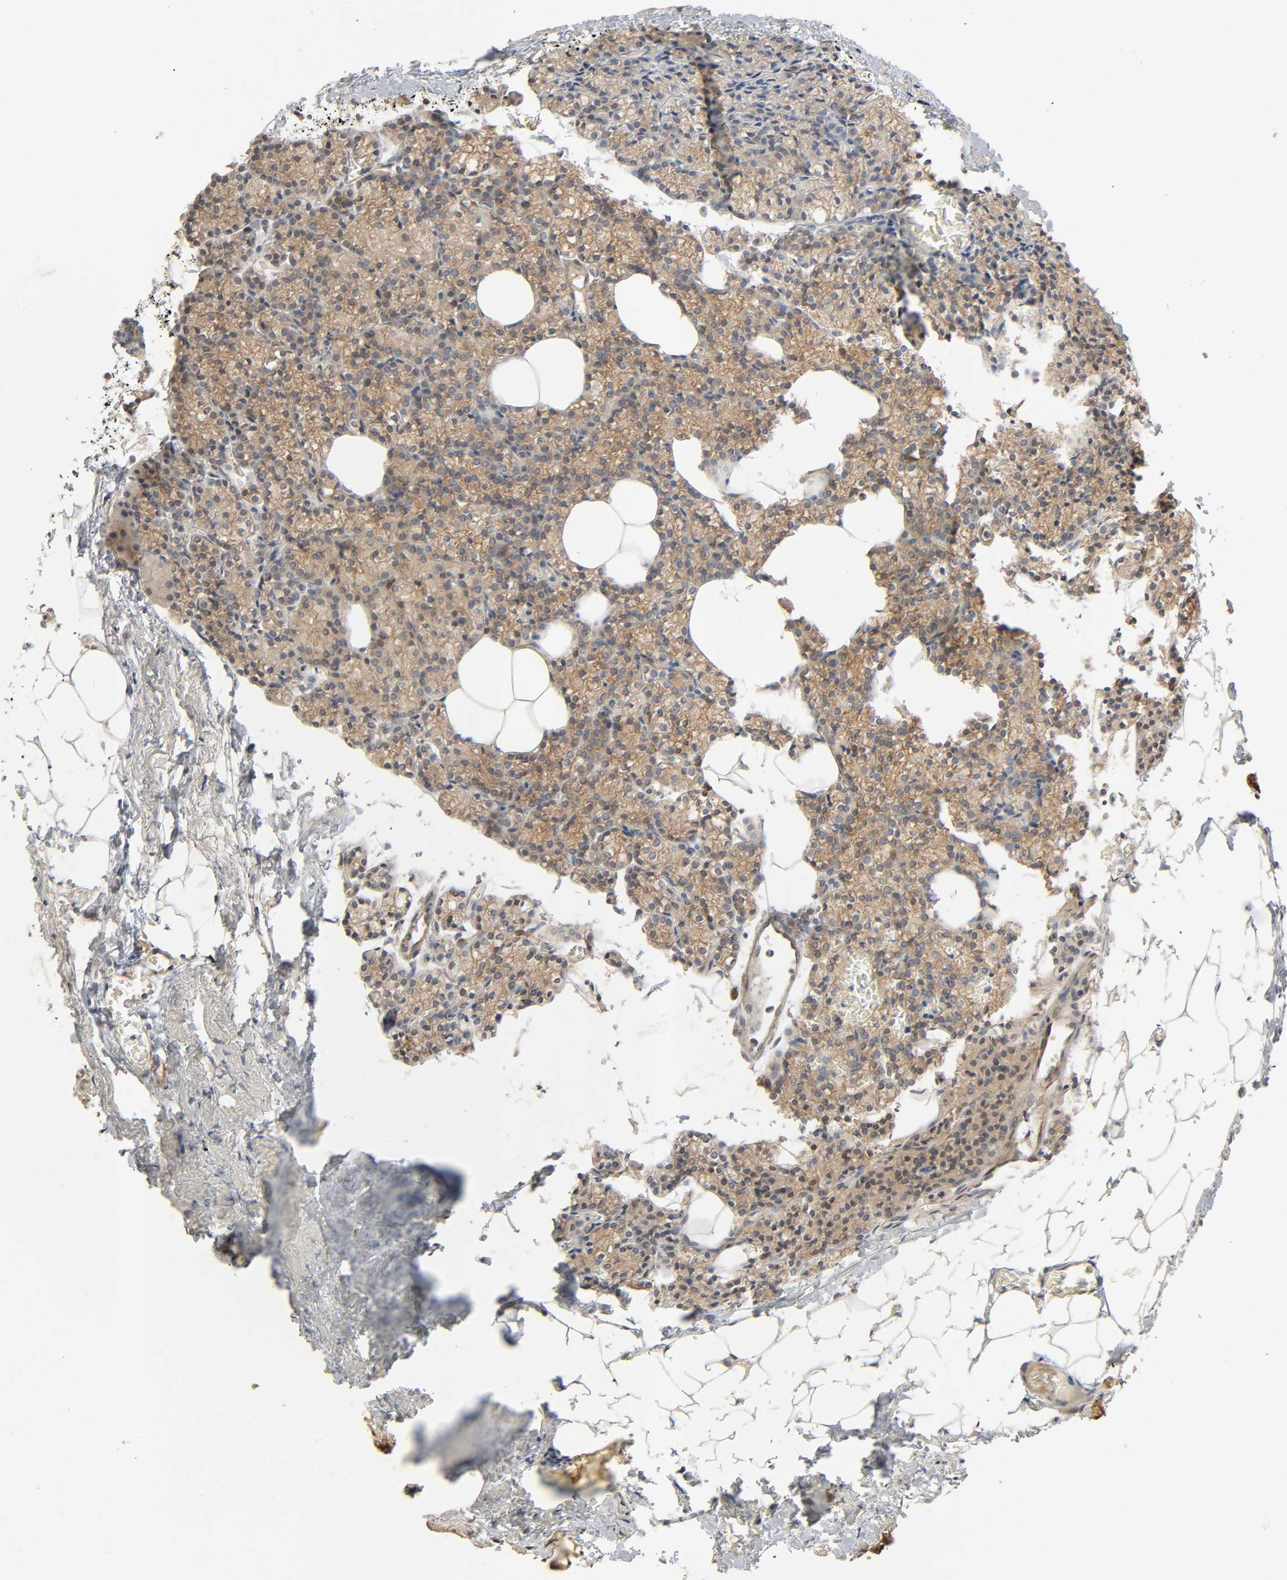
{"staining": {"intensity": "weak", "quantity": ">75%", "location": "cytoplasmic/membranous"}, "tissue": "parathyroid gland", "cell_type": "Glandular cells", "image_type": "normal", "snomed": [{"axis": "morphology", "description": "Normal tissue, NOS"}, {"axis": "topography", "description": "Parathyroid gland"}], "caption": "Immunohistochemistry (IHC) photomicrograph of benign human parathyroid gland stained for a protein (brown), which reveals low levels of weak cytoplasmic/membranous positivity in about >75% of glandular cells.", "gene": "PTK2", "patient": {"sex": "female", "age": 60}}